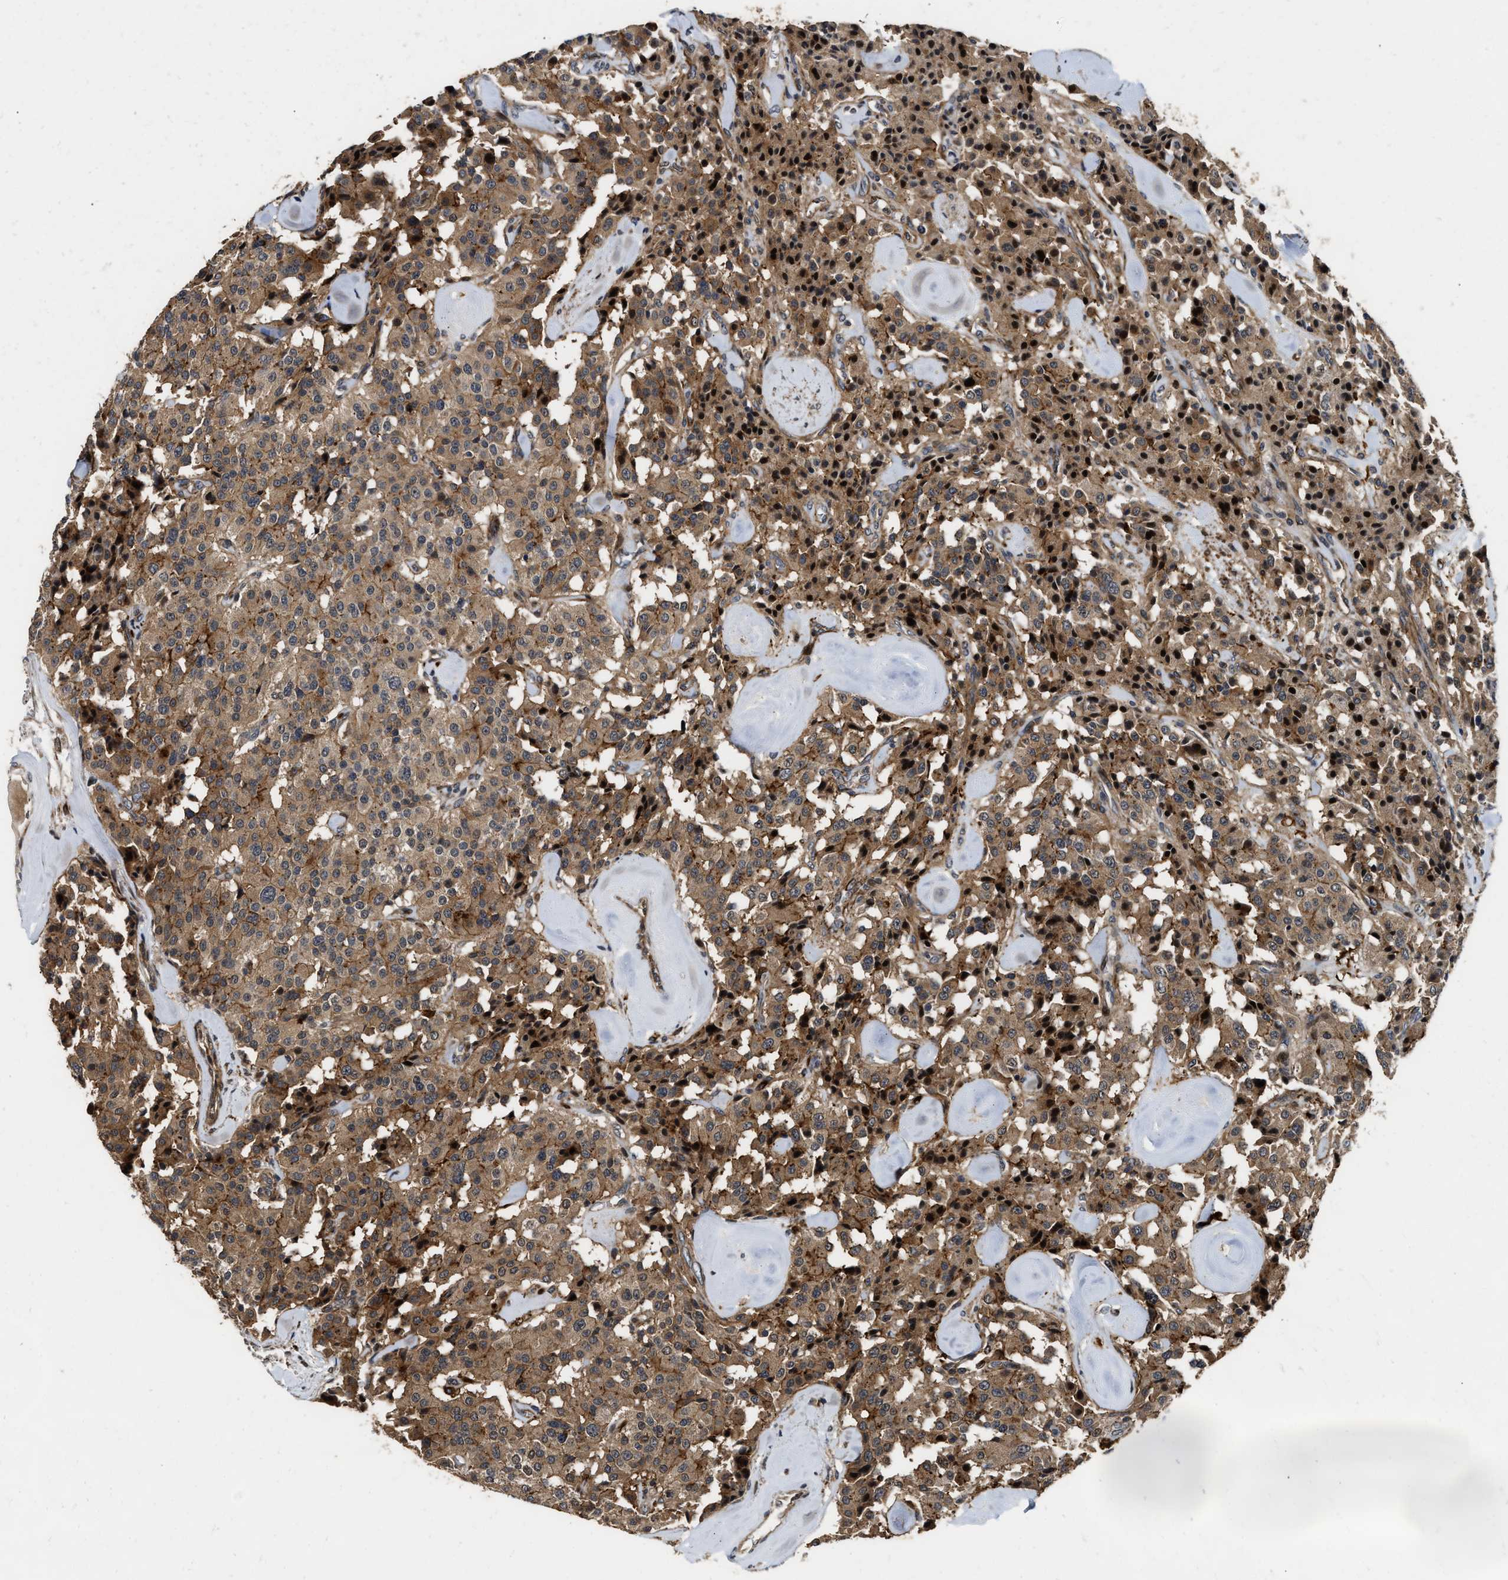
{"staining": {"intensity": "moderate", "quantity": ">75%", "location": "cytoplasmic/membranous"}, "tissue": "carcinoid", "cell_type": "Tumor cells", "image_type": "cancer", "snomed": [{"axis": "morphology", "description": "Carcinoid, malignant, NOS"}, {"axis": "topography", "description": "Lung"}], "caption": "Carcinoid stained for a protein (brown) exhibits moderate cytoplasmic/membranous positive staining in approximately >75% of tumor cells.", "gene": "ALDH3A2", "patient": {"sex": "male", "age": 30}}